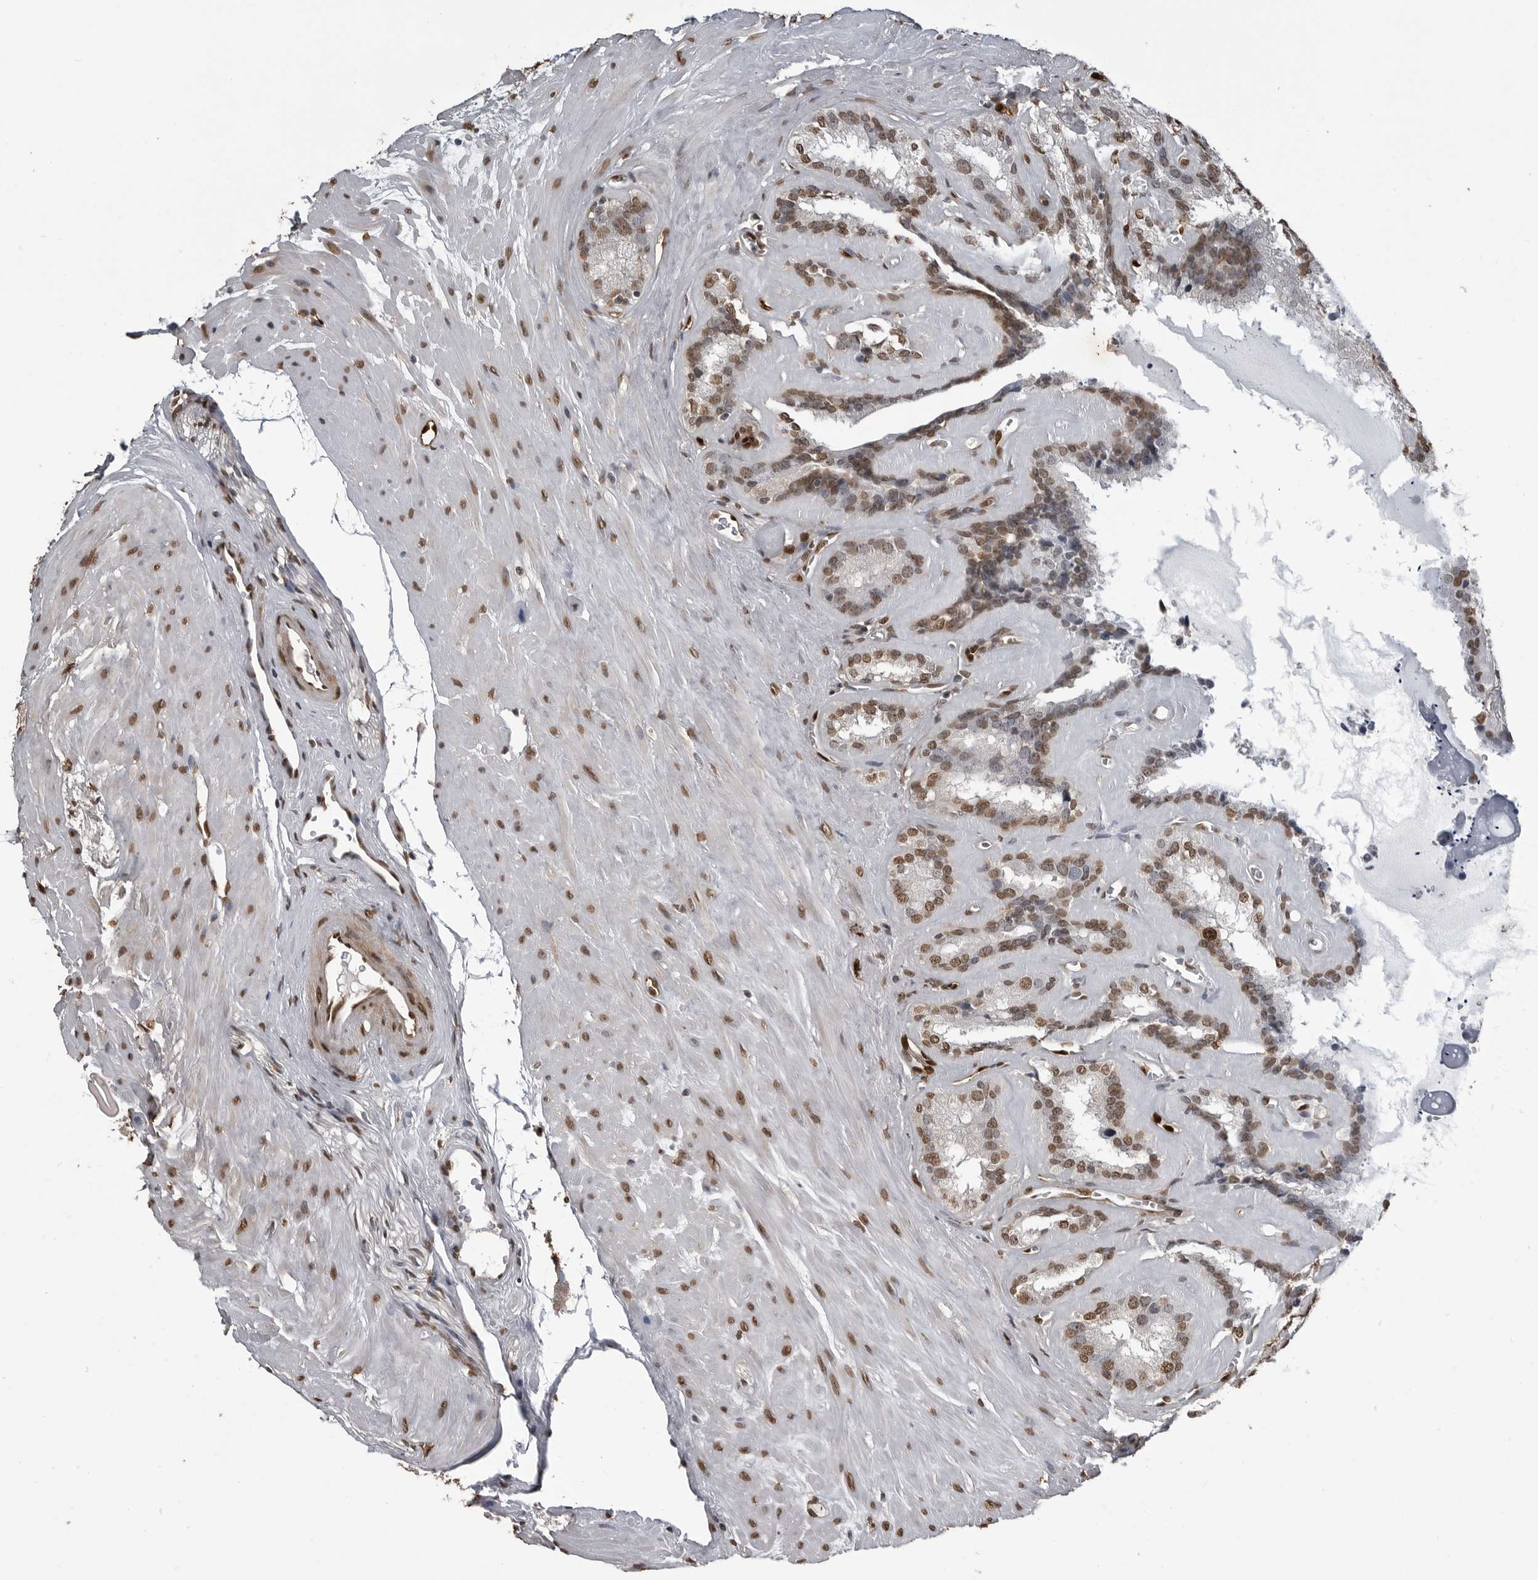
{"staining": {"intensity": "moderate", "quantity": ">75%", "location": "nuclear"}, "tissue": "seminal vesicle", "cell_type": "Glandular cells", "image_type": "normal", "snomed": [{"axis": "morphology", "description": "Normal tissue, NOS"}, {"axis": "topography", "description": "Prostate"}, {"axis": "topography", "description": "Seminal veicle"}], "caption": "Approximately >75% of glandular cells in normal human seminal vesicle display moderate nuclear protein positivity as visualized by brown immunohistochemical staining.", "gene": "SMAD2", "patient": {"sex": "male", "age": 59}}